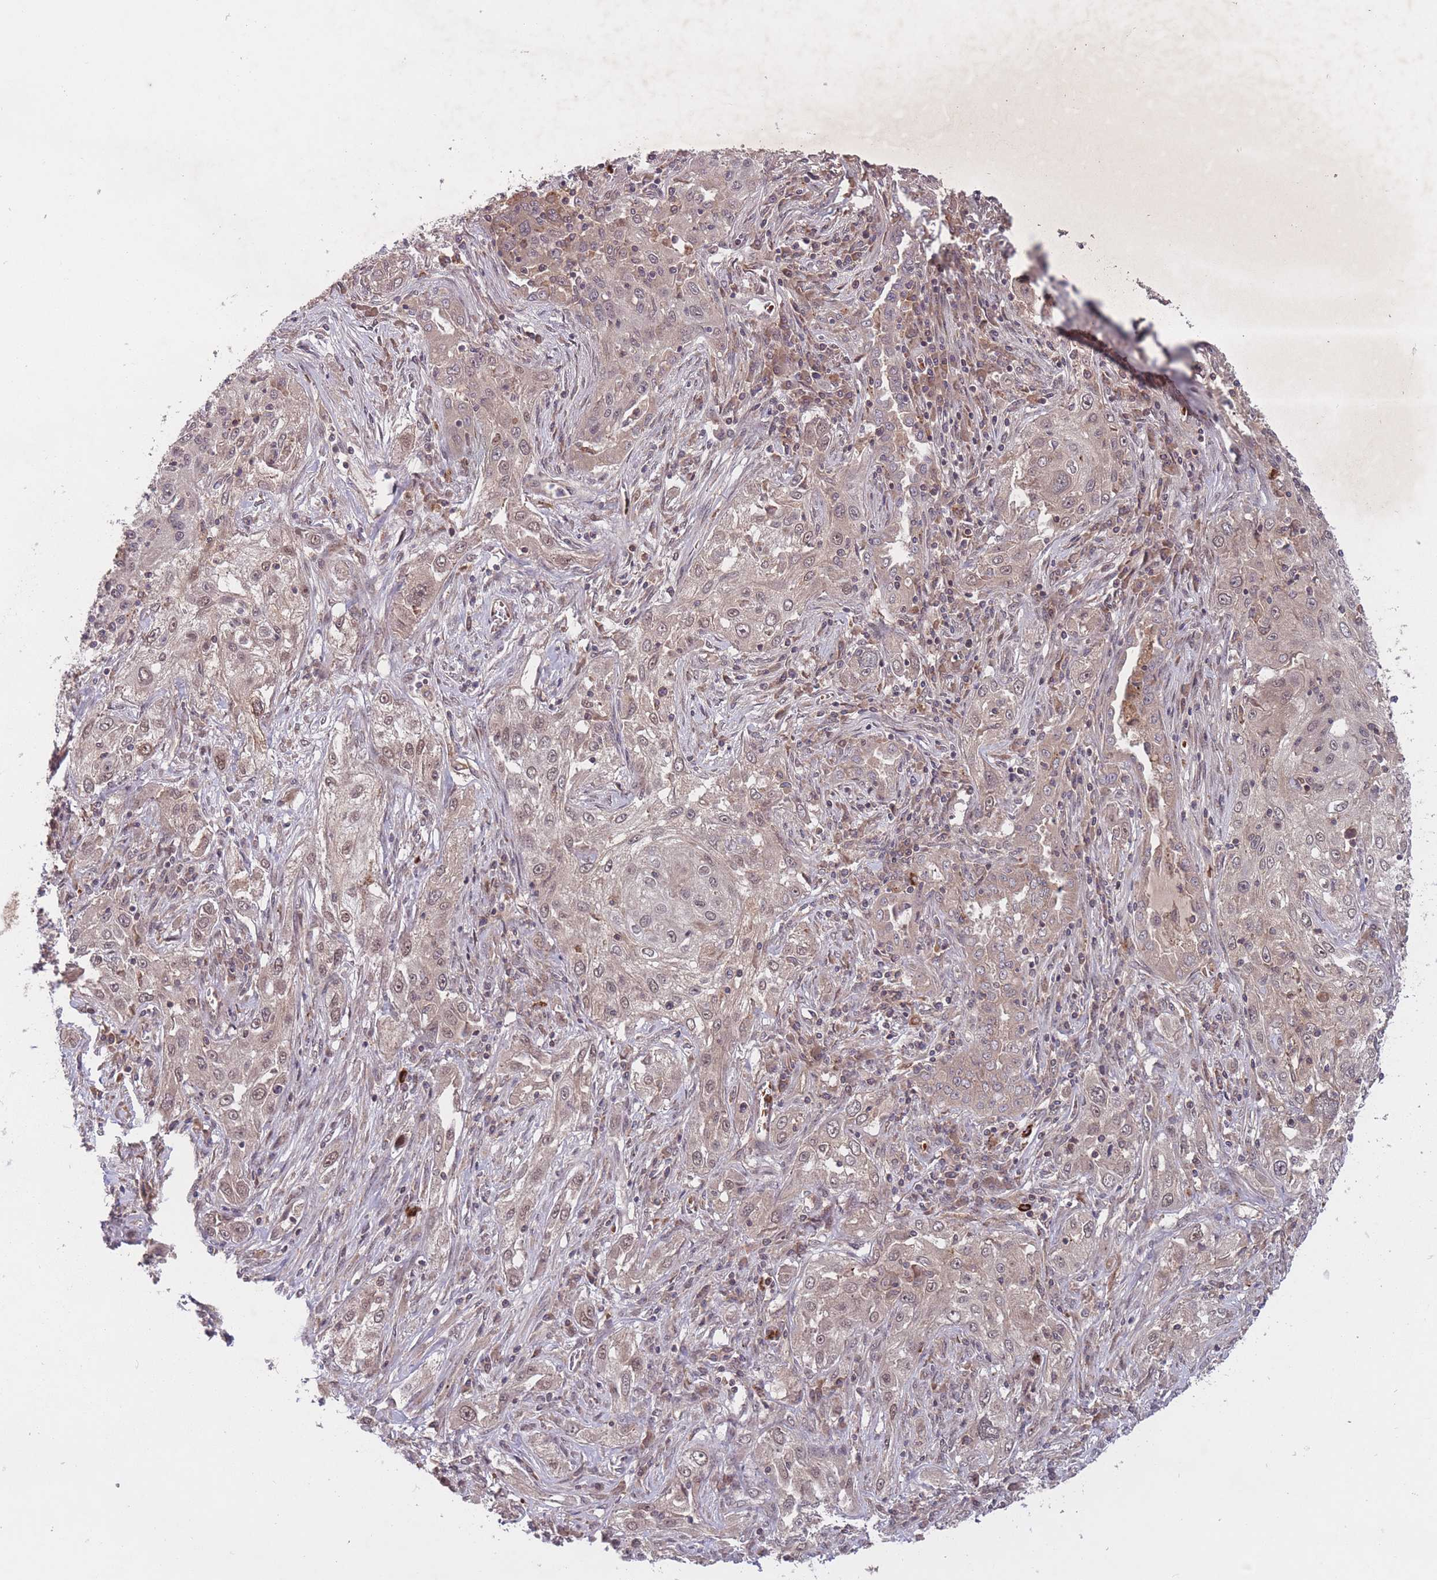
{"staining": {"intensity": "weak", "quantity": "25%-75%", "location": "nuclear"}, "tissue": "lung cancer", "cell_type": "Tumor cells", "image_type": "cancer", "snomed": [{"axis": "morphology", "description": "Squamous cell carcinoma, NOS"}, {"axis": "topography", "description": "Lung"}], "caption": "Protein positivity by IHC shows weak nuclear positivity in approximately 25%-75% of tumor cells in lung cancer.", "gene": "SECTM1", "patient": {"sex": "female", "age": 69}}